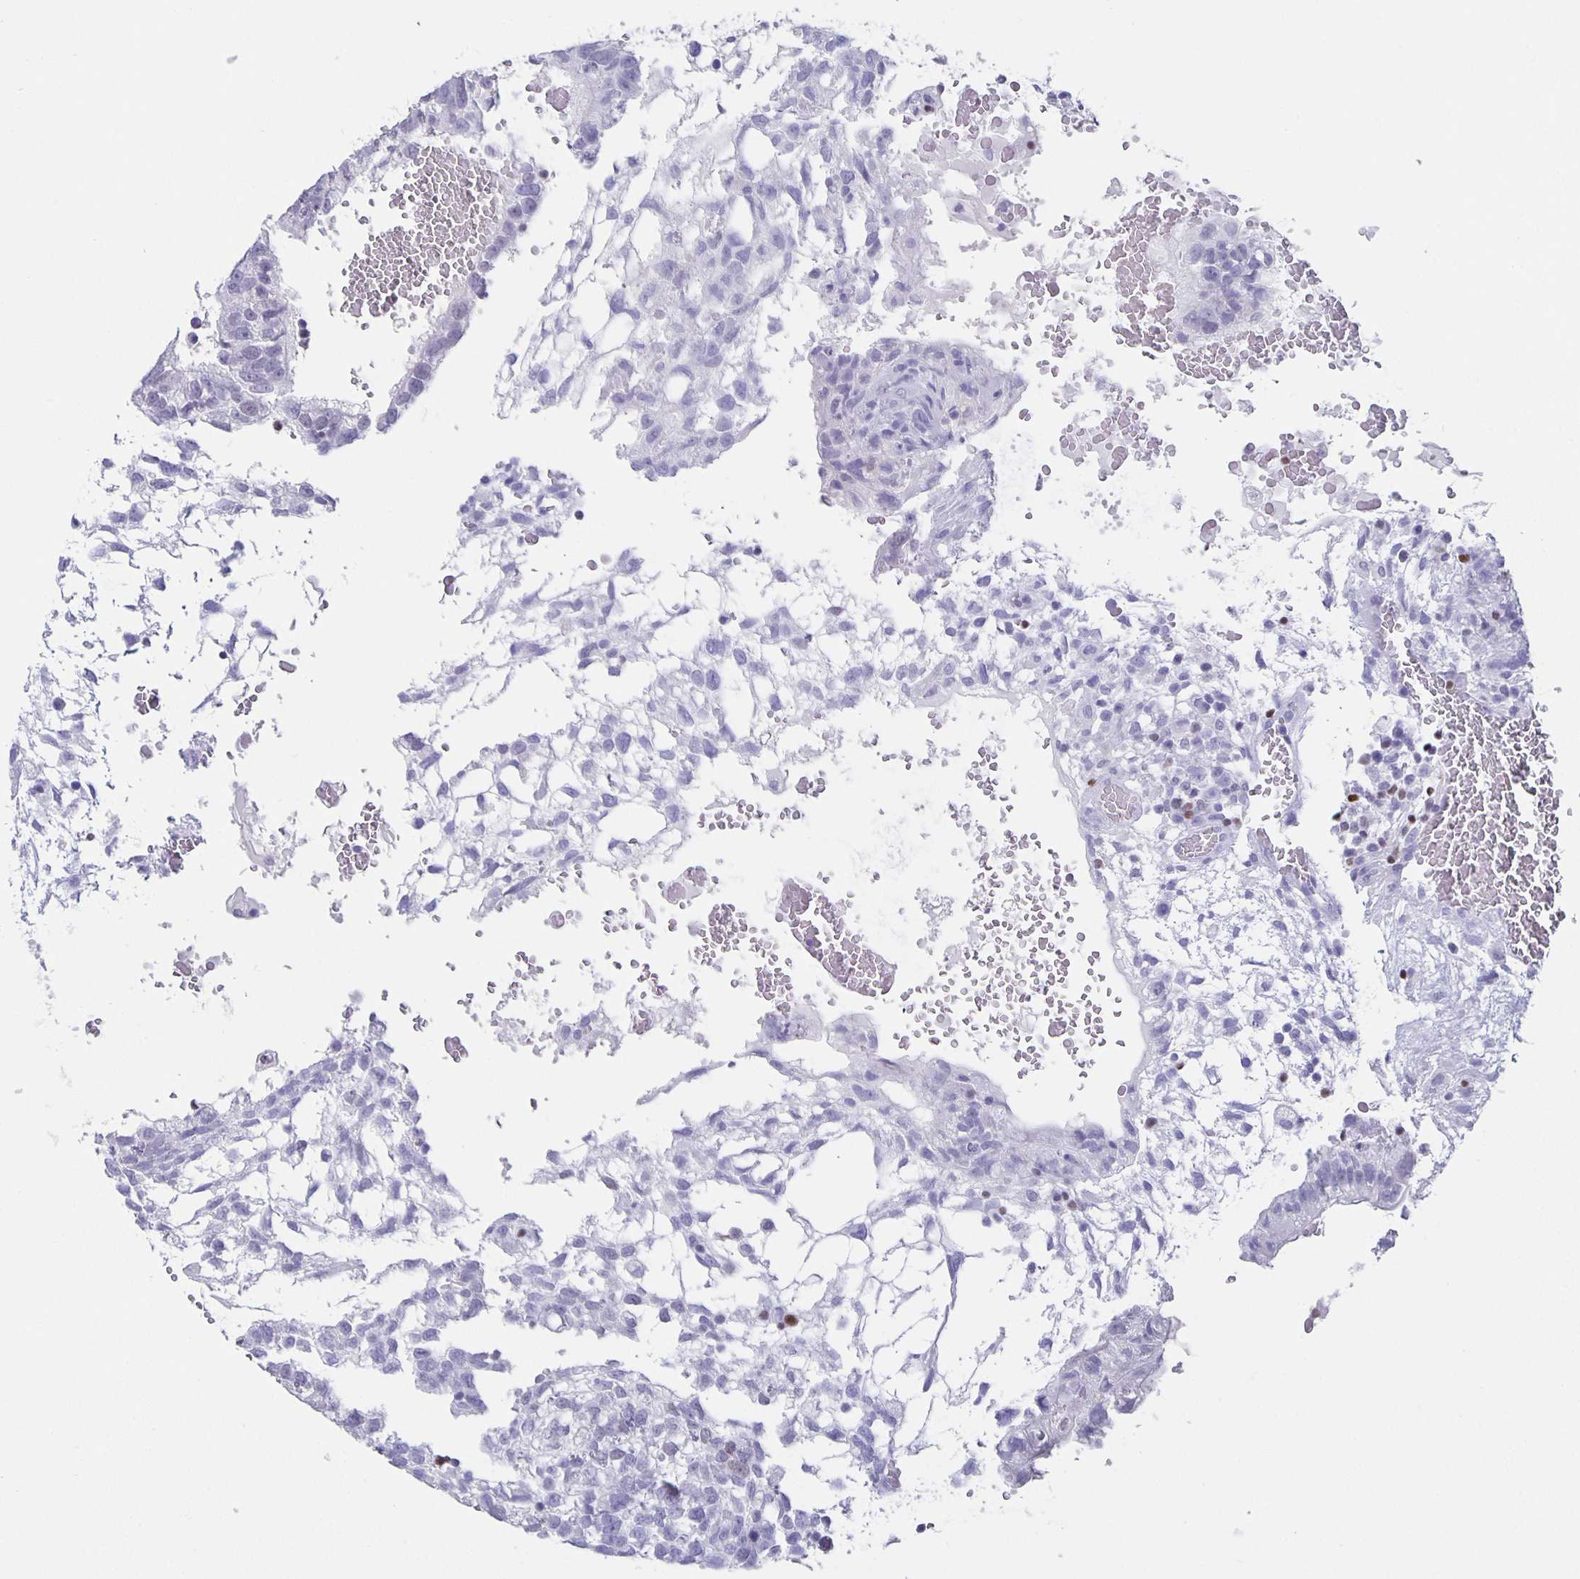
{"staining": {"intensity": "negative", "quantity": "none", "location": "none"}, "tissue": "testis cancer", "cell_type": "Tumor cells", "image_type": "cancer", "snomed": [{"axis": "morphology", "description": "Carcinoma, Embryonal, NOS"}, {"axis": "topography", "description": "Testis"}], "caption": "Micrograph shows no protein expression in tumor cells of testis cancer (embryonal carcinoma) tissue.", "gene": "SATB2", "patient": {"sex": "male", "age": 32}}